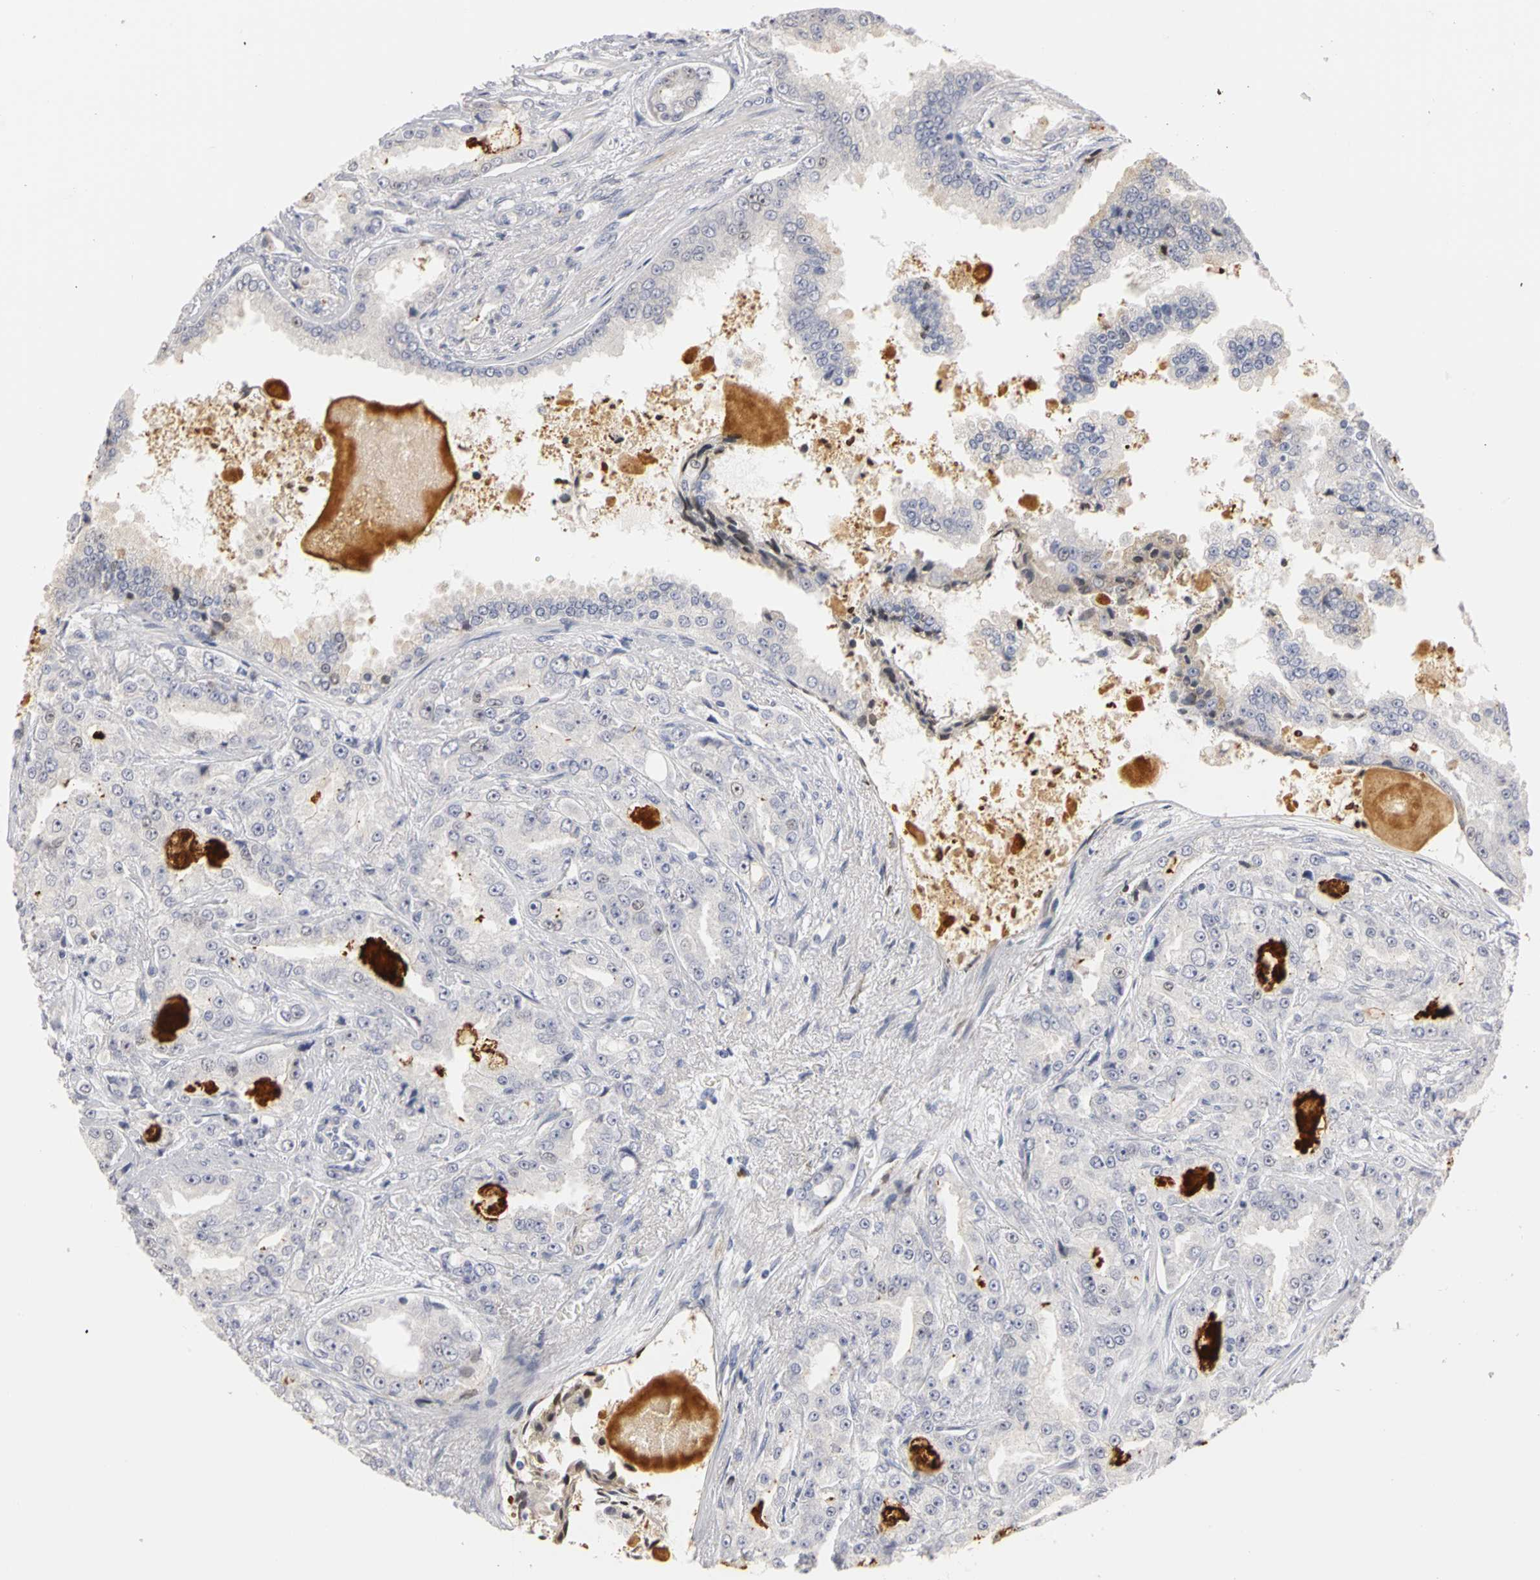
{"staining": {"intensity": "moderate", "quantity": "<25%", "location": "nuclear"}, "tissue": "prostate cancer", "cell_type": "Tumor cells", "image_type": "cancer", "snomed": [{"axis": "morphology", "description": "Adenocarcinoma, High grade"}, {"axis": "topography", "description": "Prostate"}], "caption": "Immunohistochemical staining of human adenocarcinoma (high-grade) (prostate) exhibits moderate nuclear protein positivity in about <25% of tumor cells. (IHC, brightfield microscopy, high magnification).", "gene": "MCM6", "patient": {"sex": "male", "age": 73}}